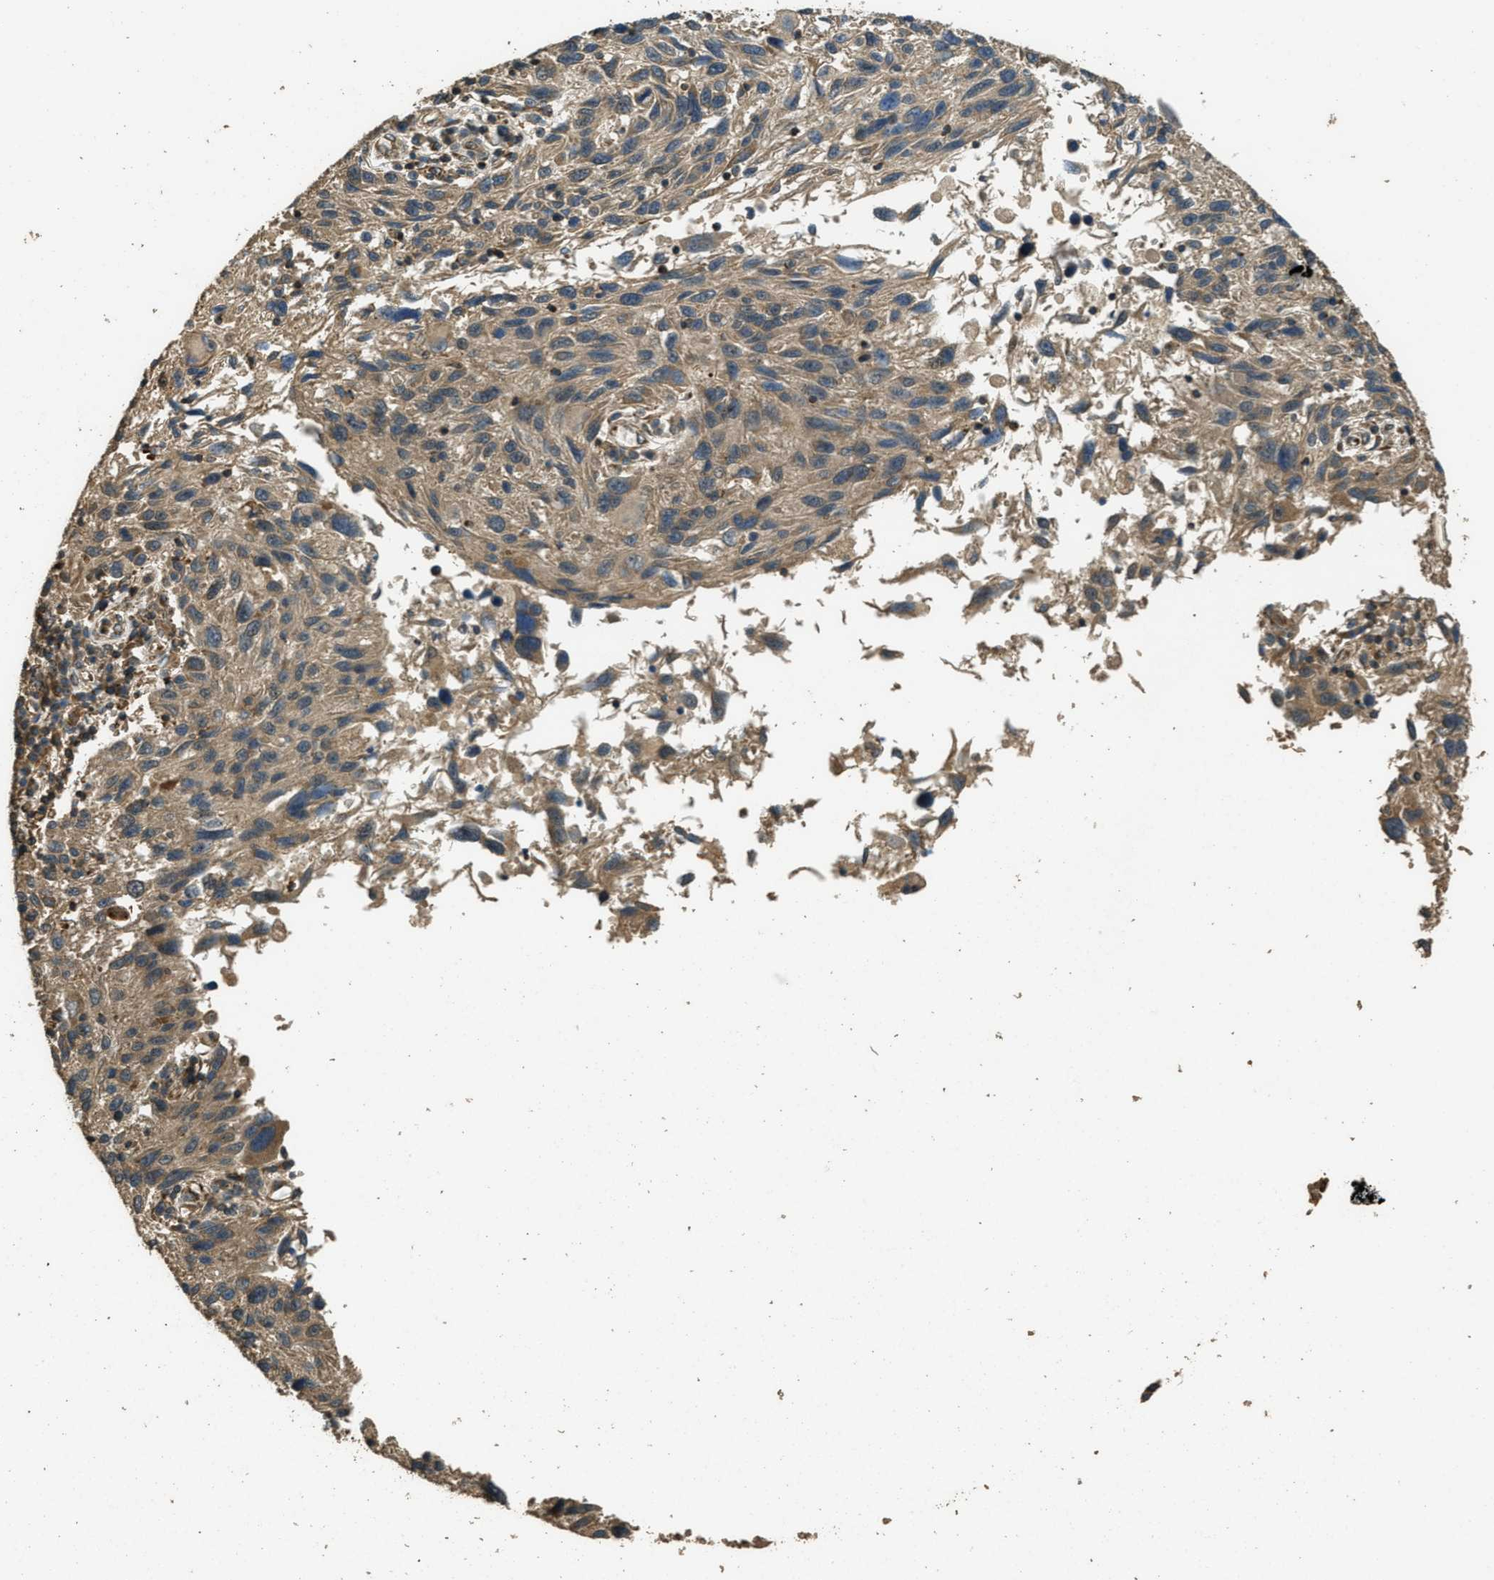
{"staining": {"intensity": "moderate", "quantity": ">75%", "location": "cytoplasmic/membranous"}, "tissue": "melanoma", "cell_type": "Tumor cells", "image_type": "cancer", "snomed": [{"axis": "morphology", "description": "Malignant melanoma, NOS"}, {"axis": "topography", "description": "Skin"}], "caption": "Melanoma stained with DAB (3,3'-diaminobenzidine) immunohistochemistry shows medium levels of moderate cytoplasmic/membranous expression in approximately >75% of tumor cells.", "gene": "PPP6R3", "patient": {"sex": "male", "age": 53}}